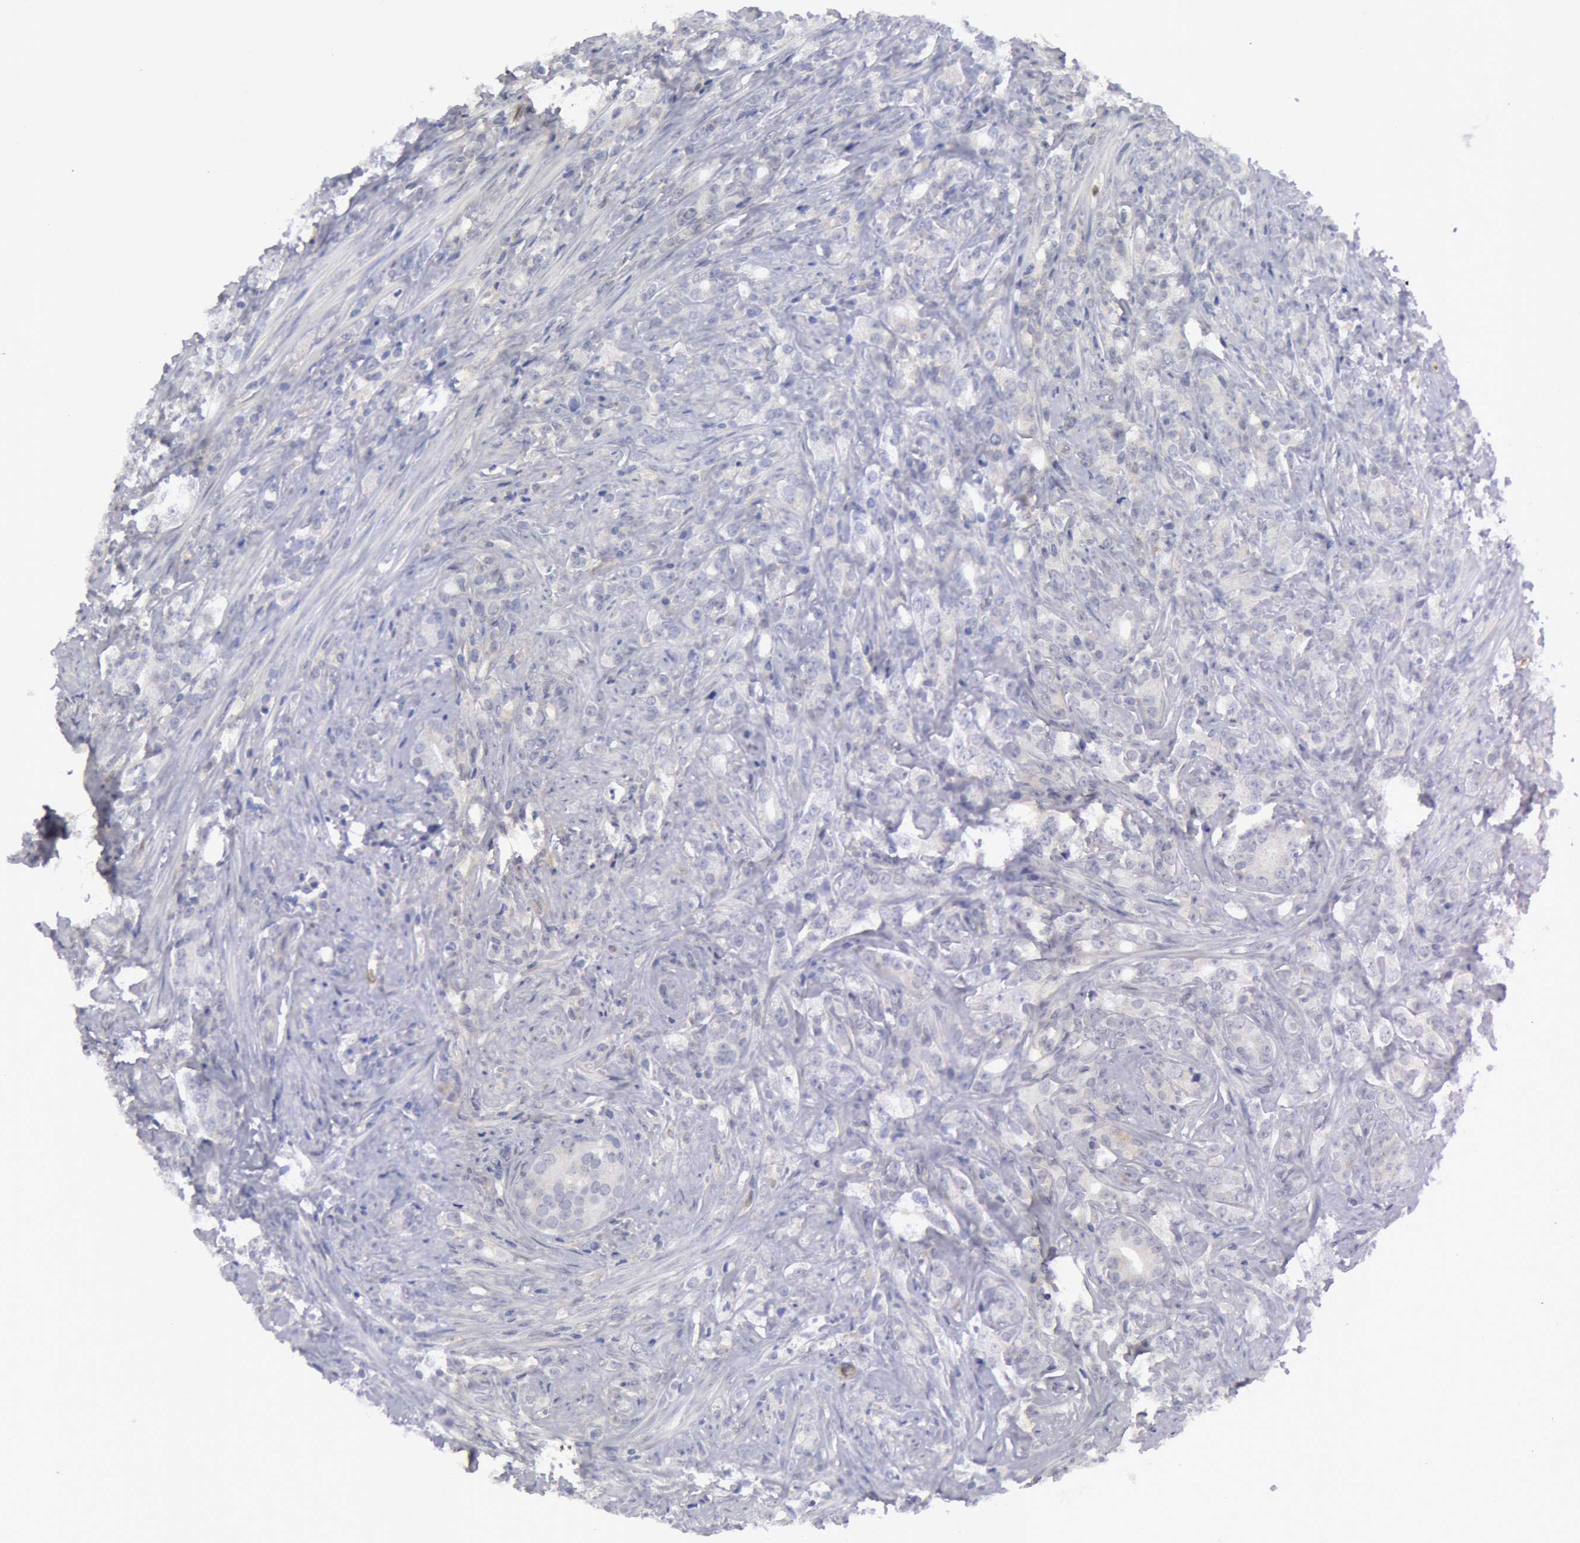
{"staining": {"intensity": "negative", "quantity": "none", "location": "none"}, "tissue": "prostate cancer", "cell_type": "Tumor cells", "image_type": "cancer", "snomed": [{"axis": "morphology", "description": "Adenocarcinoma, Medium grade"}, {"axis": "topography", "description": "Prostate"}], "caption": "Immunohistochemistry (IHC) micrograph of neoplastic tissue: medium-grade adenocarcinoma (prostate) stained with DAB displays no significant protein expression in tumor cells.", "gene": "TXNRD1", "patient": {"sex": "male", "age": 59}}